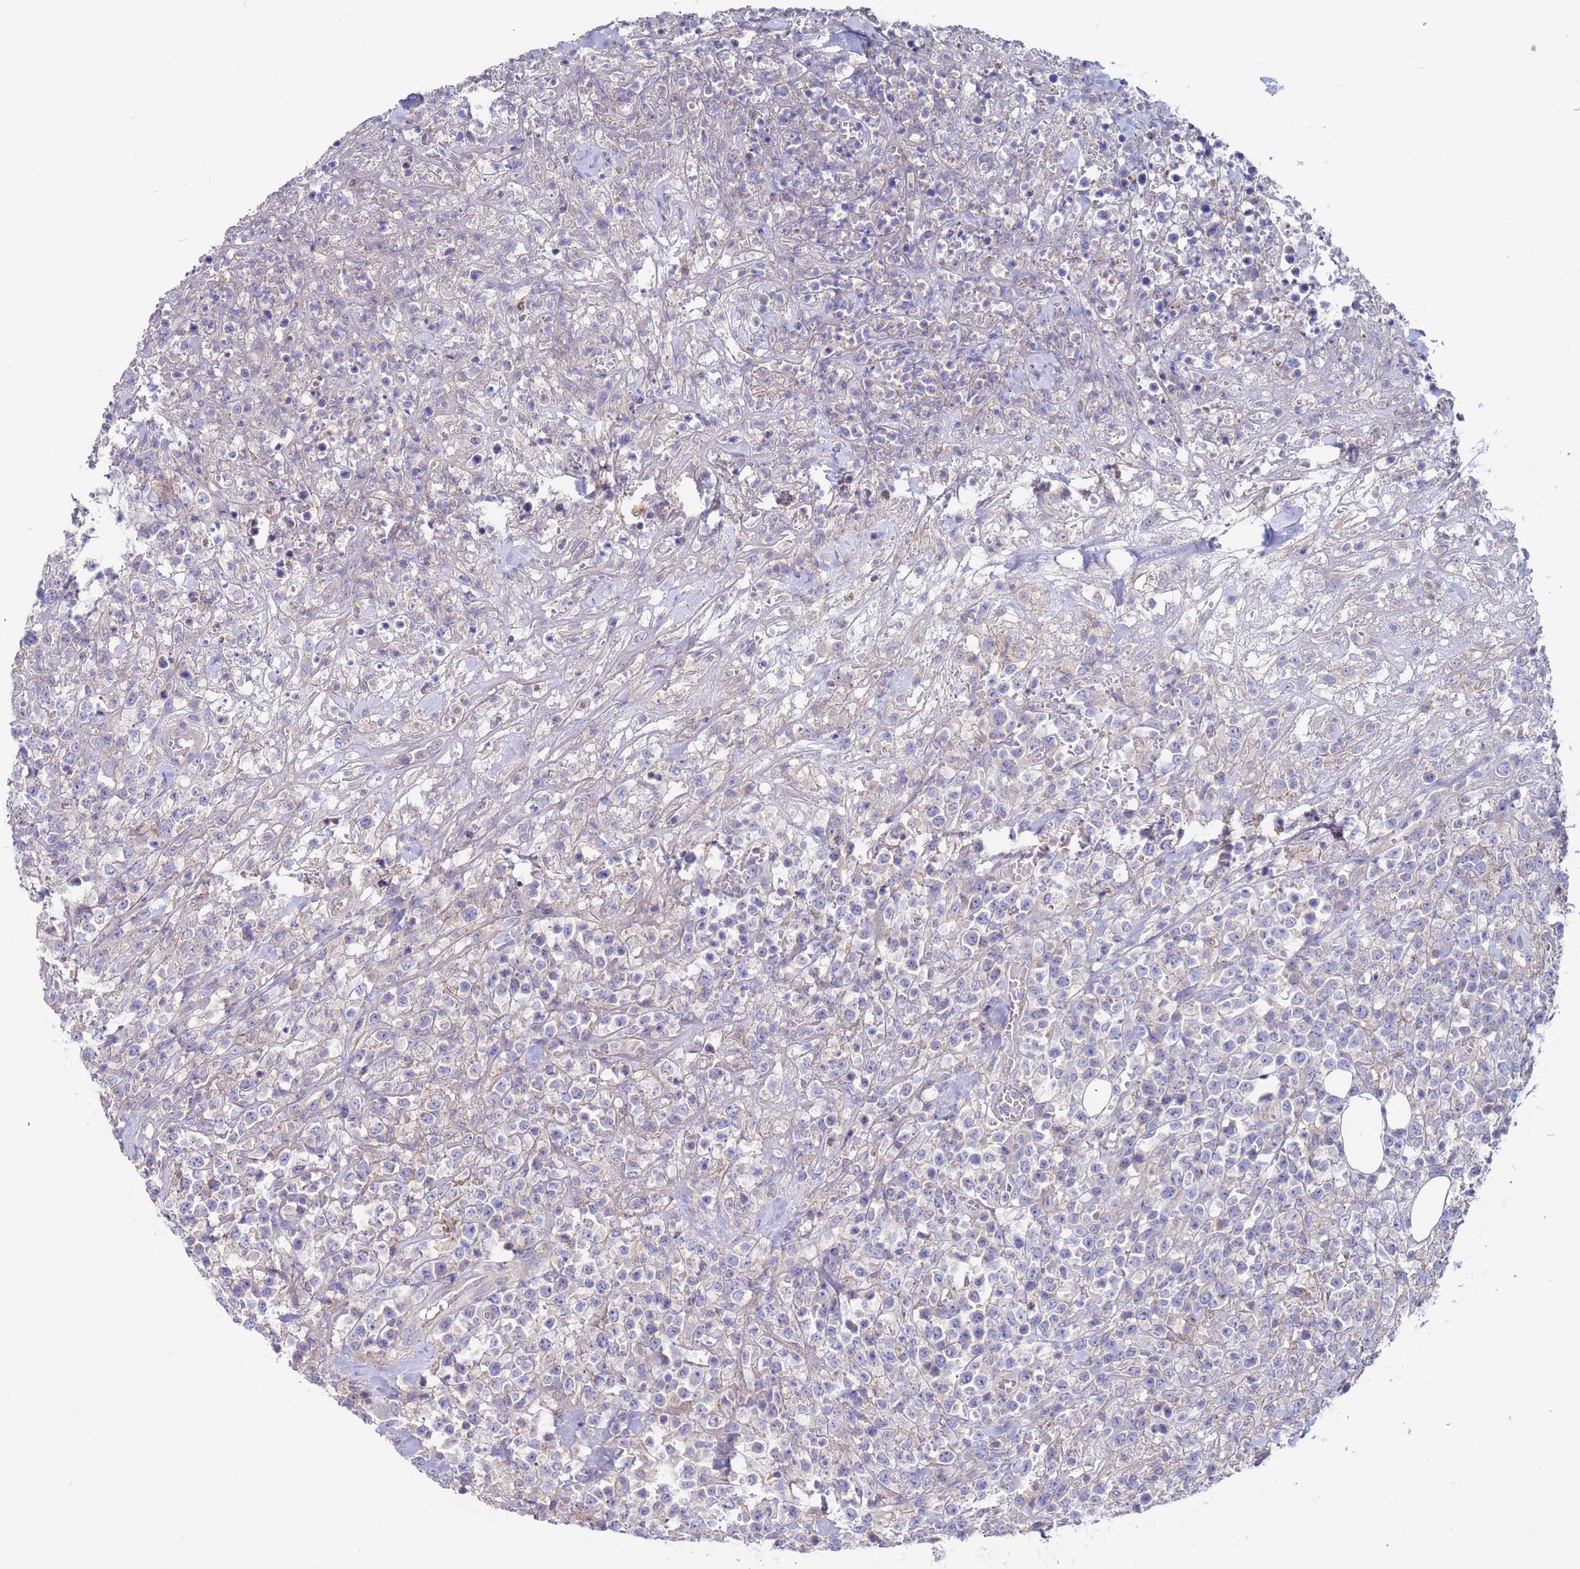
{"staining": {"intensity": "negative", "quantity": "none", "location": "none"}, "tissue": "lymphoma", "cell_type": "Tumor cells", "image_type": "cancer", "snomed": [{"axis": "morphology", "description": "Malignant lymphoma, non-Hodgkin's type, High grade"}, {"axis": "topography", "description": "Colon"}], "caption": "Immunohistochemical staining of human lymphoma displays no significant positivity in tumor cells.", "gene": "KRTCAP3", "patient": {"sex": "female", "age": 53}}